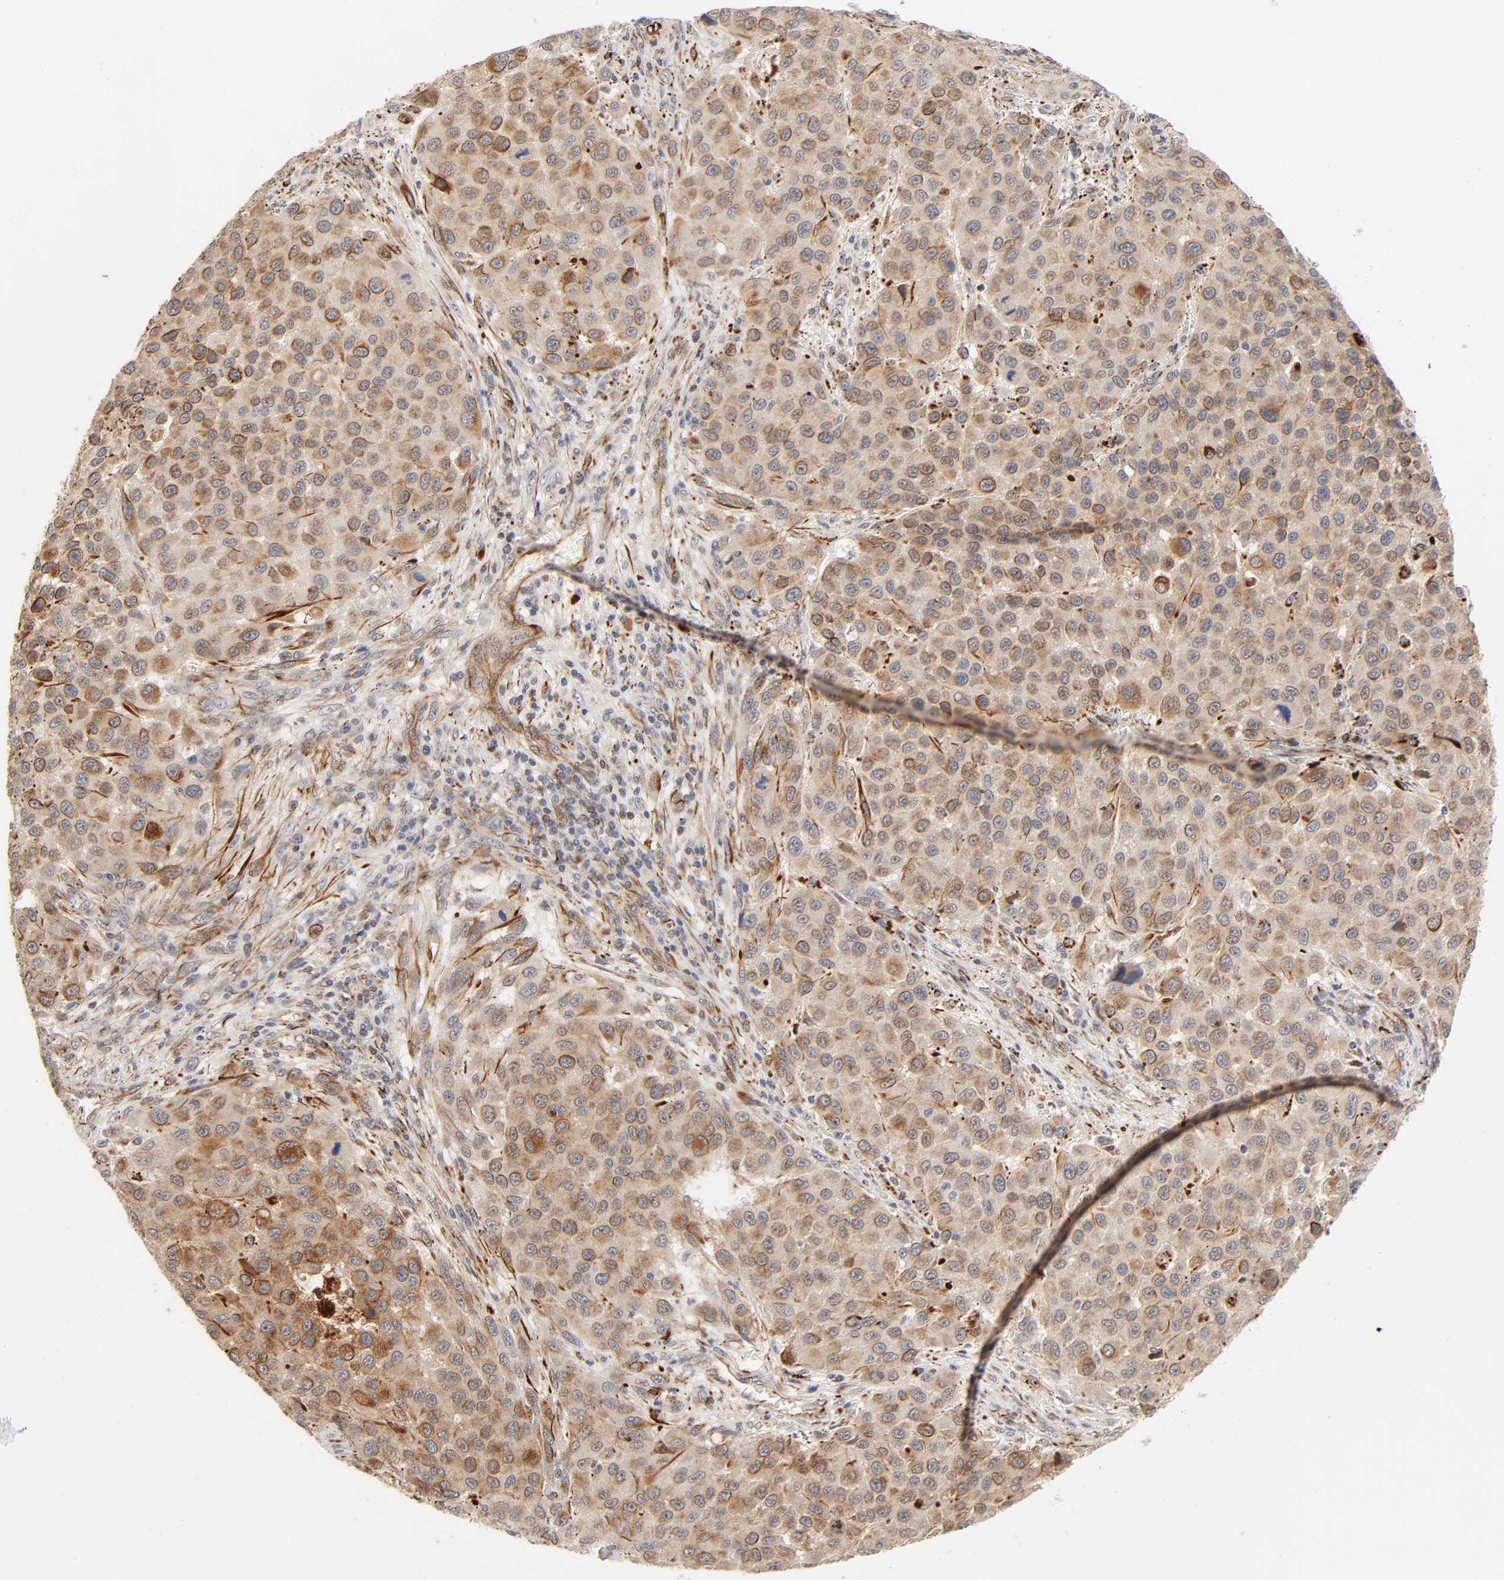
{"staining": {"intensity": "moderate", "quantity": ">75%", "location": "cytoplasmic/membranous"}, "tissue": "melanoma", "cell_type": "Tumor cells", "image_type": "cancer", "snomed": [{"axis": "morphology", "description": "Malignant melanoma, Metastatic site"}, {"axis": "topography", "description": "Lymph node"}], "caption": "A brown stain labels moderate cytoplasmic/membranous expression of a protein in malignant melanoma (metastatic site) tumor cells.", "gene": "REEP6", "patient": {"sex": "male", "age": 61}}